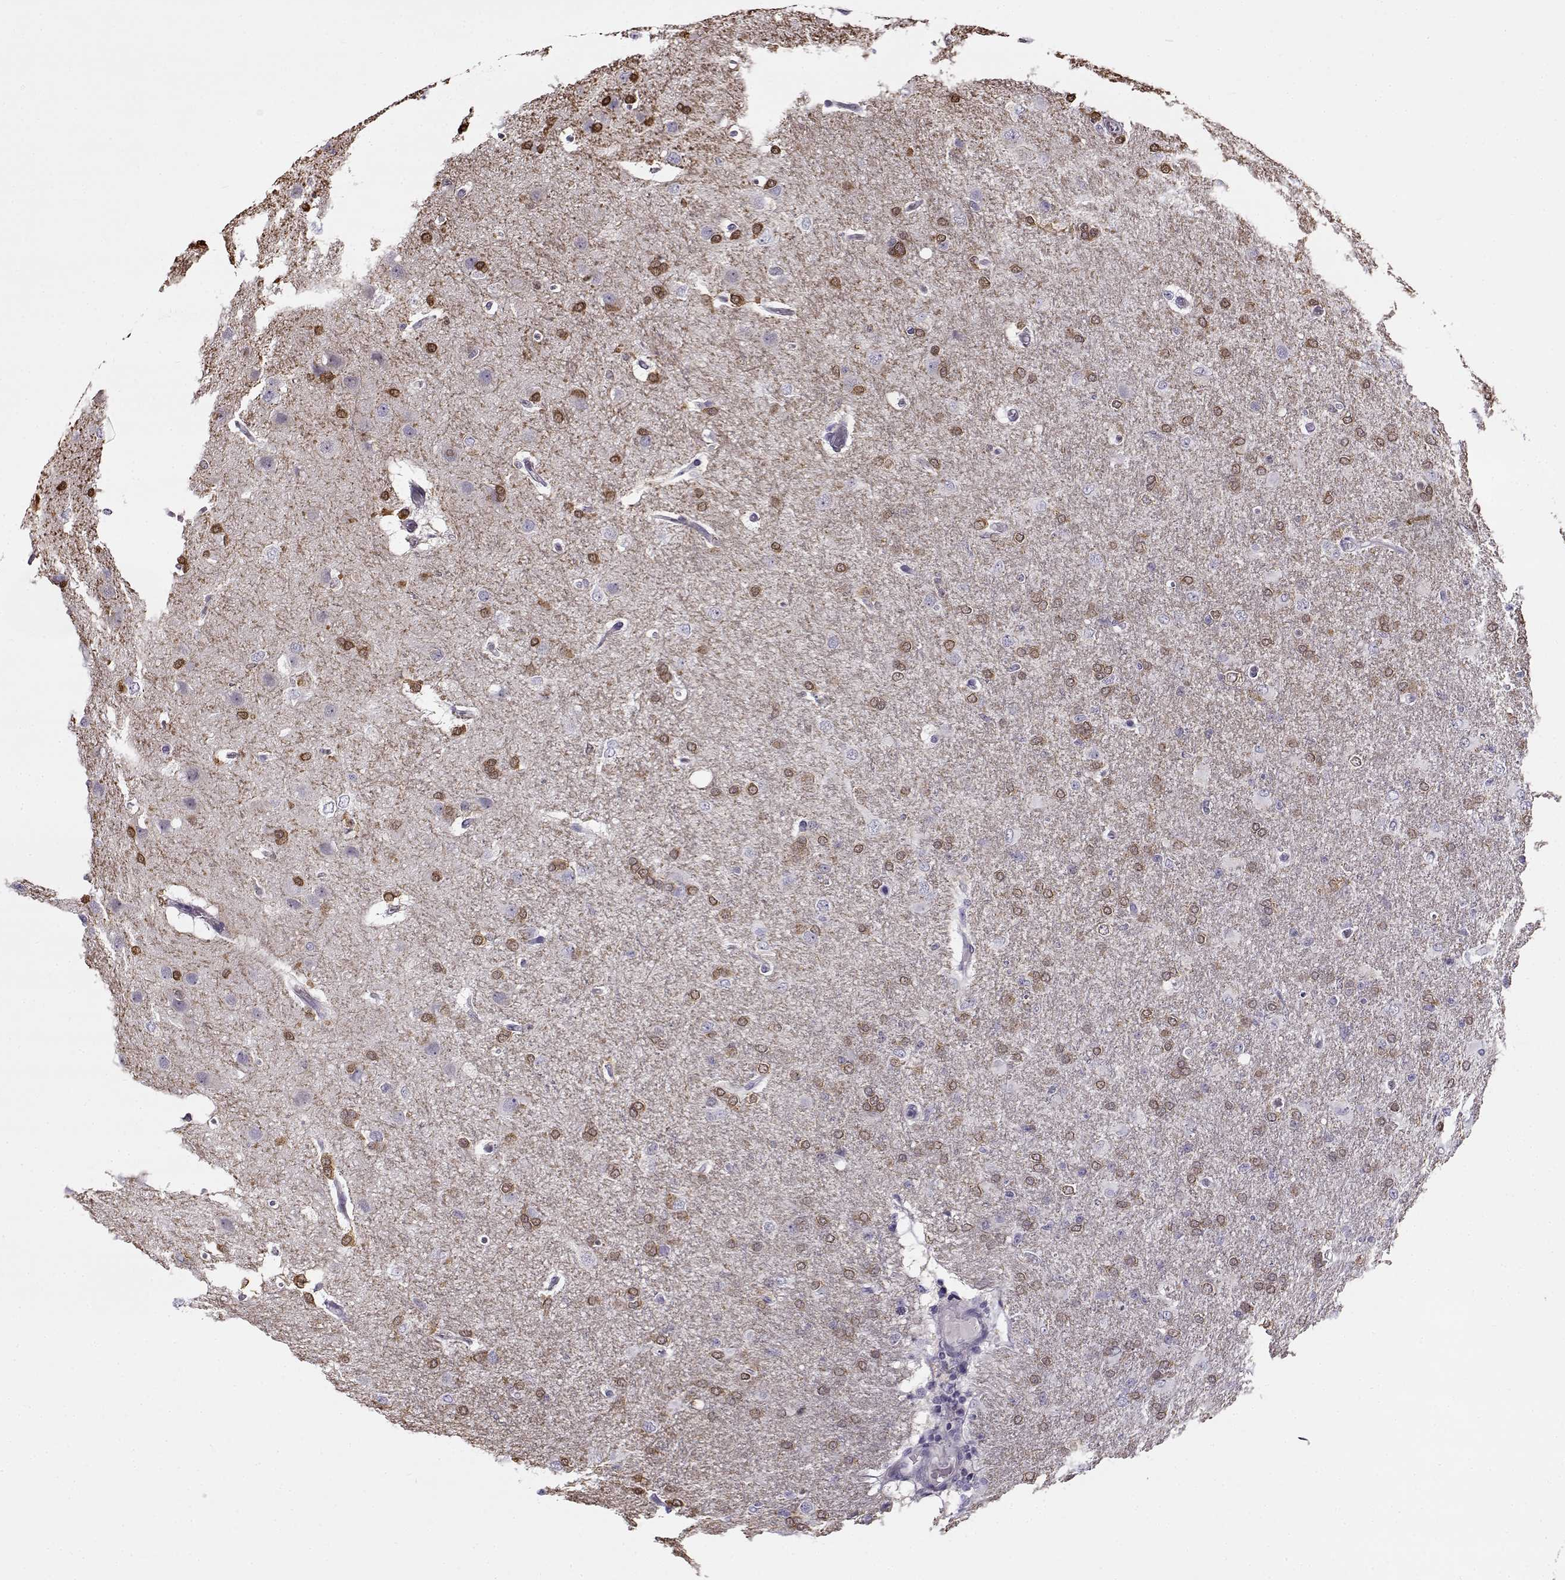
{"staining": {"intensity": "moderate", "quantity": ">75%", "location": "cytoplasmic/membranous"}, "tissue": "glioma", "cell_type": "Tumor cells", "image_type": "cancer", "snomed": [{"axis": "morphology", "description": "Glioma, malignant, High grade"}, {"axis": "topography", "description": "Brain"}], "caption": "A histopathology image of malignant glioma (high-grade) stained for a protein exhibits moderate cytoplasmic/membranous brown staining in tumor cells. The protein is stained brown, and the nuclei are stained in blue (DAB IHC with brightfield microscopy, high magnification).", "gene": "UCP3", "patient": {"sex": "male", "age": 68}}